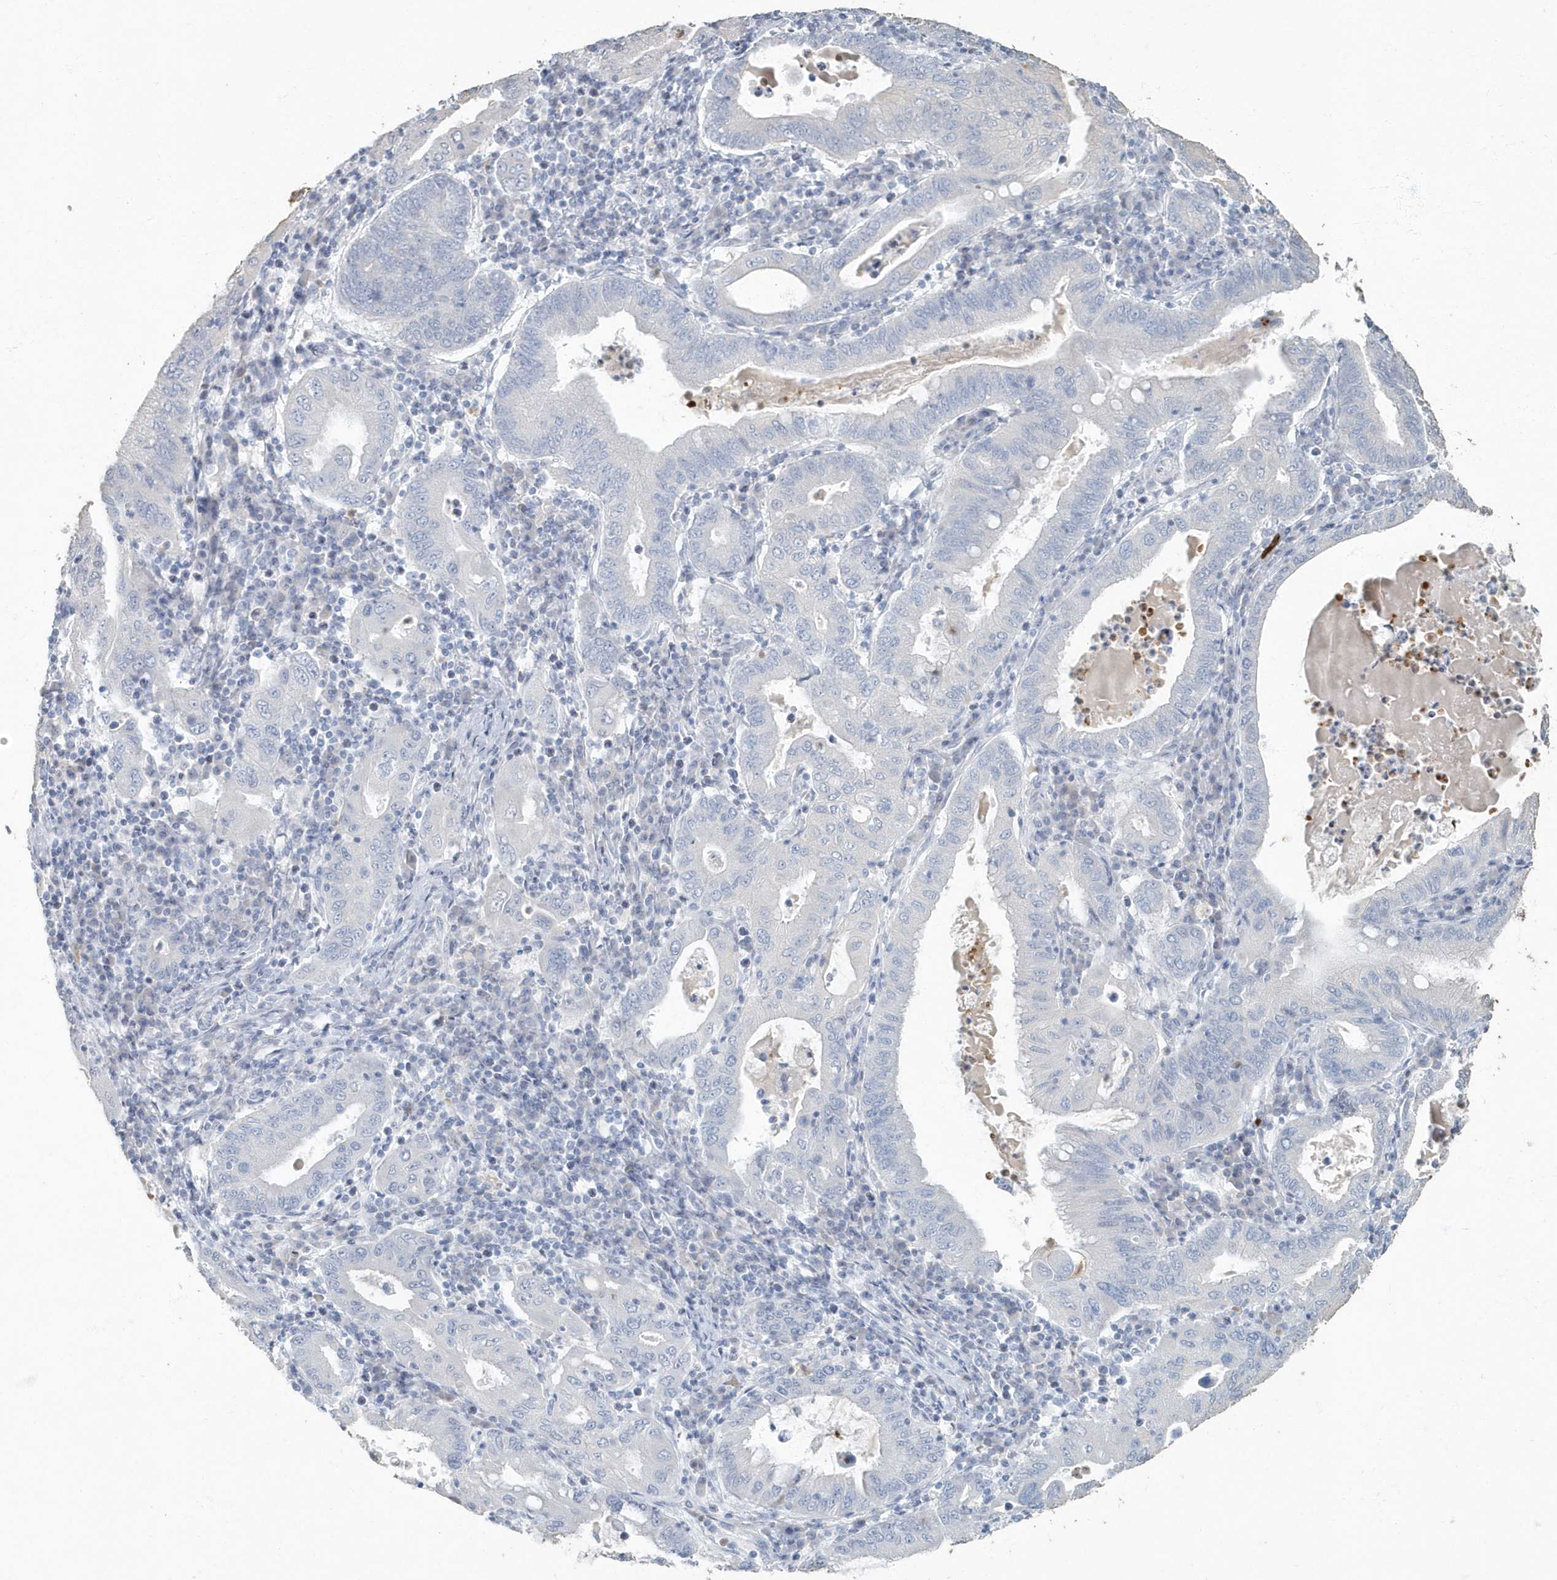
{"staining": {"intensity": "negative", "quantity": "none", "location": "none"}, "tissue": "stomach cancer", "cell_type": "Tumor cells", "image_type": "cancer", "snomed": [{"axis": "morphology", "description": "Normal tissue, NOS"}, {"axis": "morphology", "description": "Adenocarcinoma, NOS"}, {"axis": "topography", "description": "Esophagus"}, {"axis": "topography", "description": "Stomach, upper"}, {"axis": "topography", "description": "Peripheral nerve tissue"}], "caption": "Tumor cells show no significant protein positivity in stomach cancer.", "gene": "MYOT", "patient": {"sex": "male", "age": 62}}